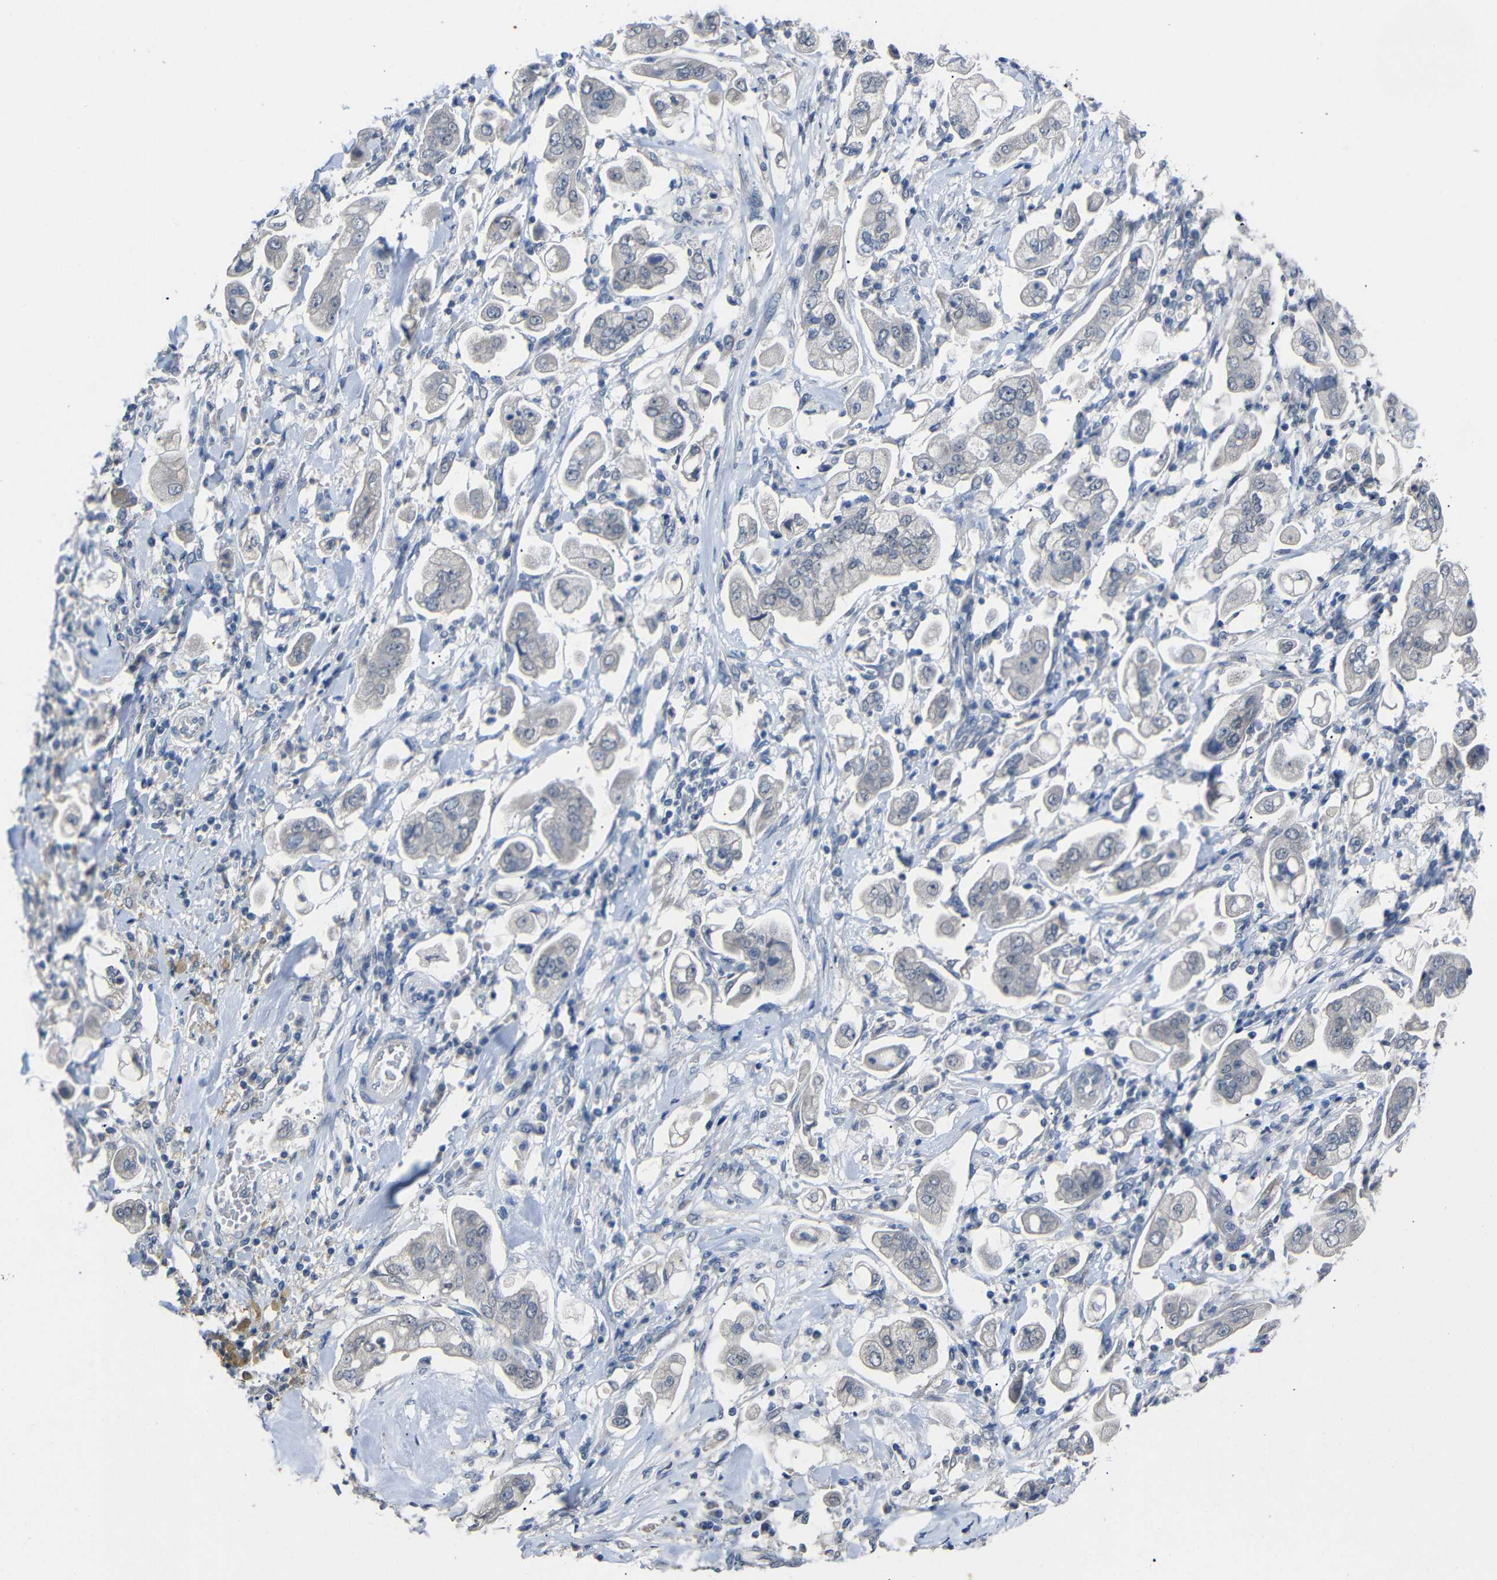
{"staining": {"intensity": "negative", "quantity": "none", "location": "none"}, "tissue": "stomach cancer", "cell_type": "Tumor cells", "image_type": "cancer", "snomed": [{"axis": "morphology", "description": "Adenocarcinoma, NOS"}, {"axis": "topography", "description": "Stomach"}], "caption": "The photomicrograph demonstrates no staining of tumor cells in adenocarcinoma (stomach).", "gene": "HNF1A", "patient": {"sex": "male", "age": 62}}